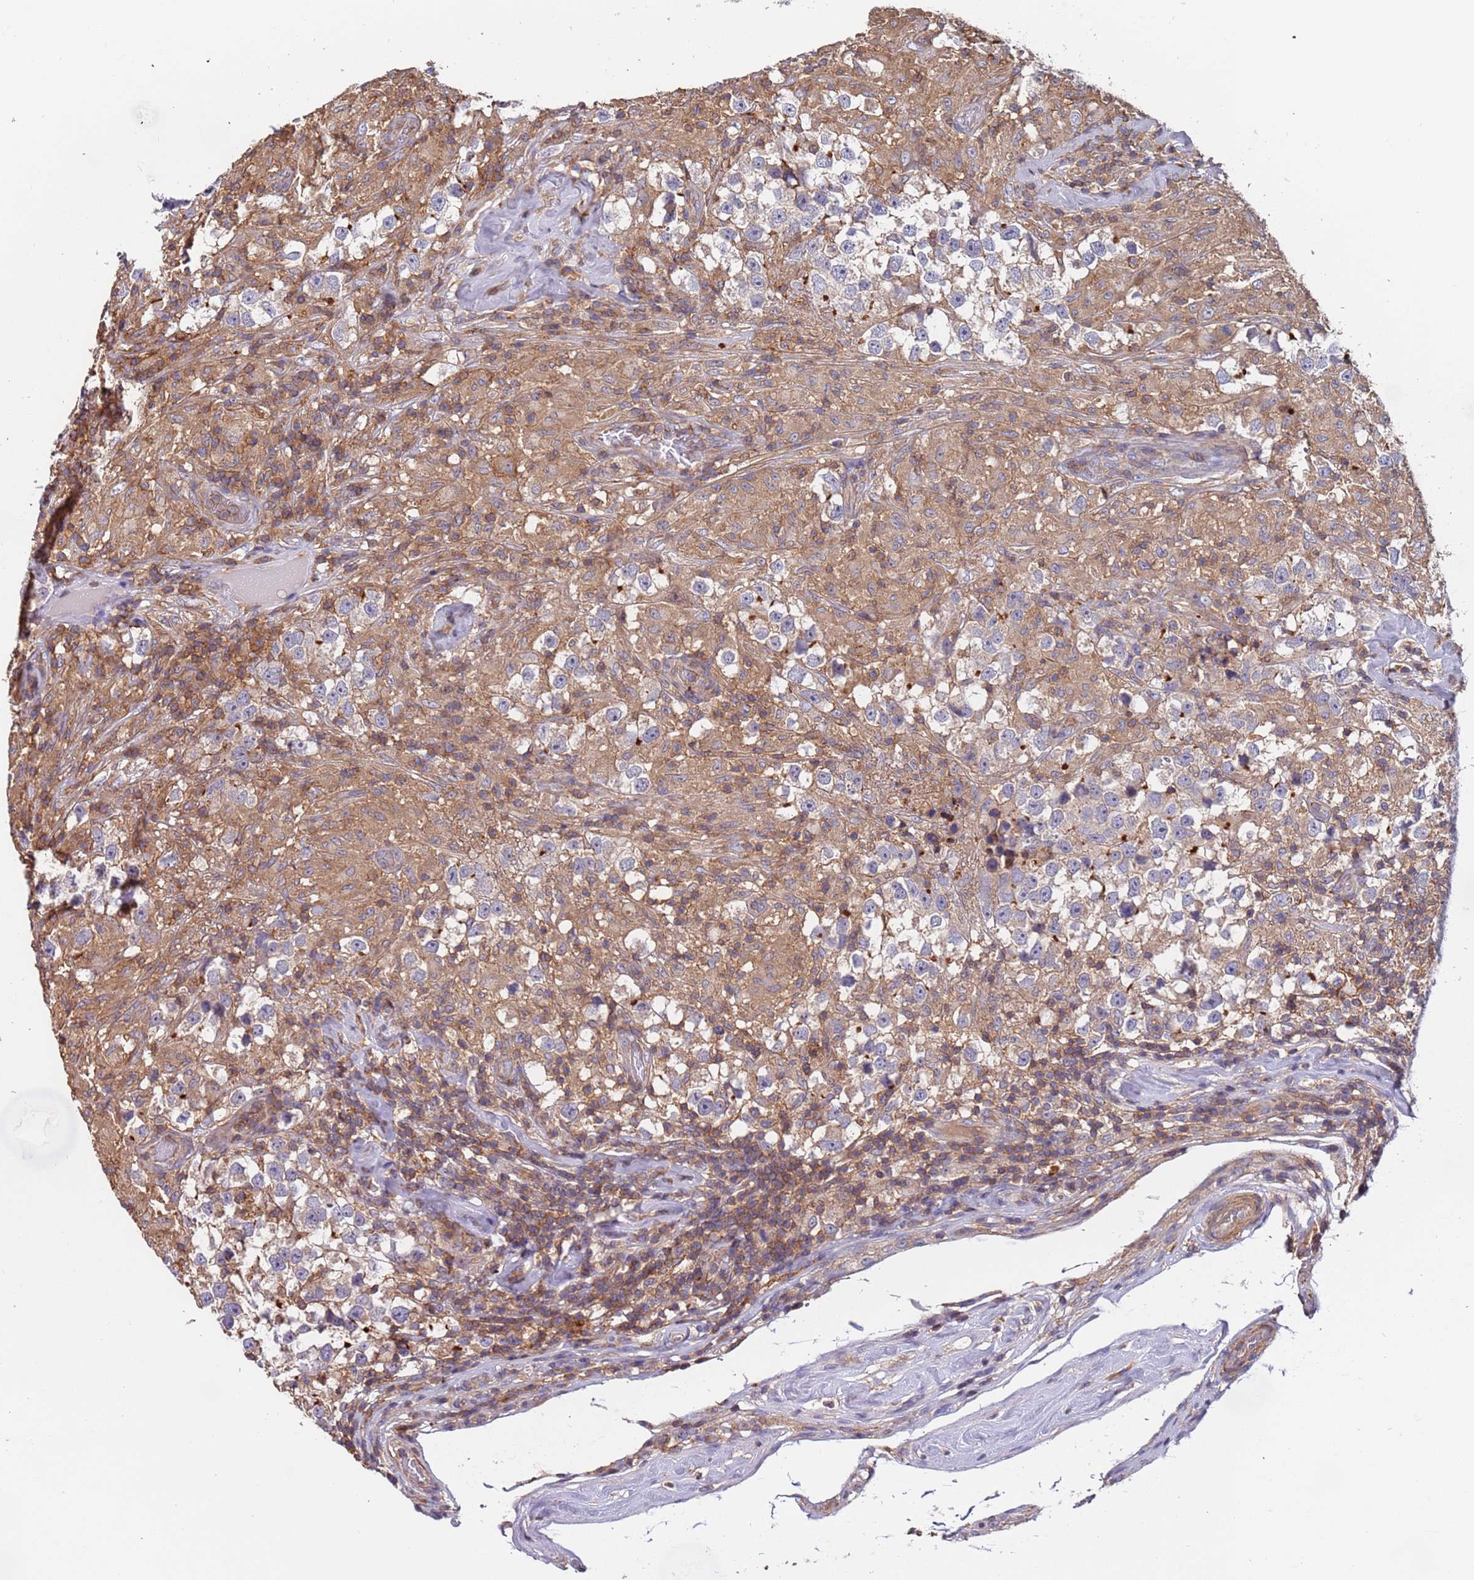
{"staining": {"intensity": "weak", "quantity": "<25%", "location": "cytoplasmic/membranous"}, "tissue": "testis cancer", "cell_type": "Tumor cells", "image_type": "cancer", "snomed": [{"axis": "morphology", "description": "Seminoma, NOS"}, {"axis": "topography", "description": "Testis"}], "caption": "A high-resolution image shows immunohistochemistry staining of seminoma (testis), which shows no significant expression in tumor cells.", "gene": "SYT4", "patient": {"sex": "male", "age": 46}}